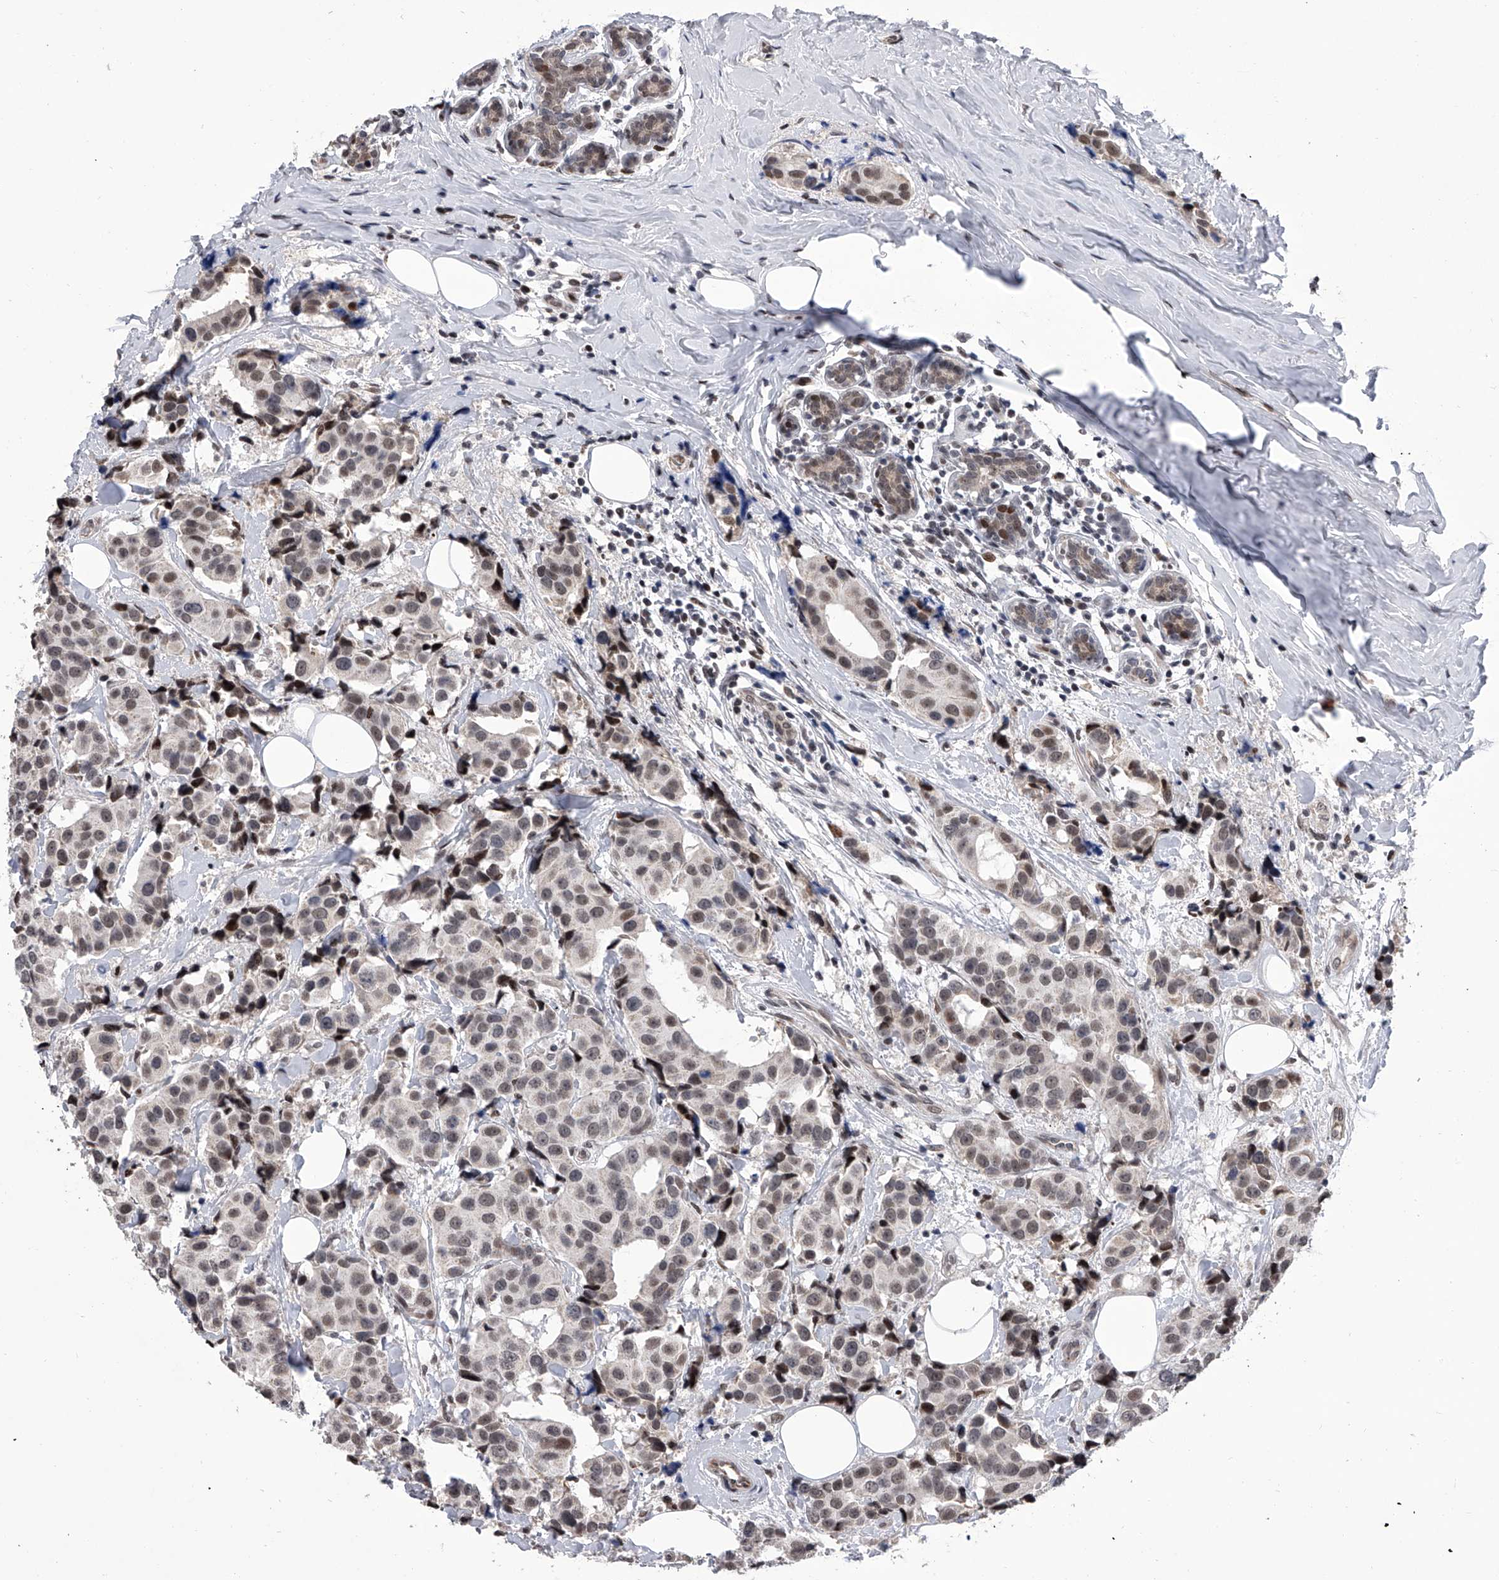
{"staining": {"intensity": "weak", "quantity": "<25%", "location": "nuclear"}, "tissue": "breast cancer", "cell_type": "Tumor cells", "image_type": "cancer", "snomed": [{"axis": "morphology", "description": "Normal tissue, NOS"}, {"axis": "morphology", "description": "Duct carcinoma"}, {"axis": "topography", "description": "Breast"}], "caption": "Immunohistochemistry histopathology image of human breast cancer (intraductal carcinoma) stained for a protein (brown), which reveals no staining in tumor cells.", "gene": "ZNF426", "patient": {"sex": "female", "age": 39}}